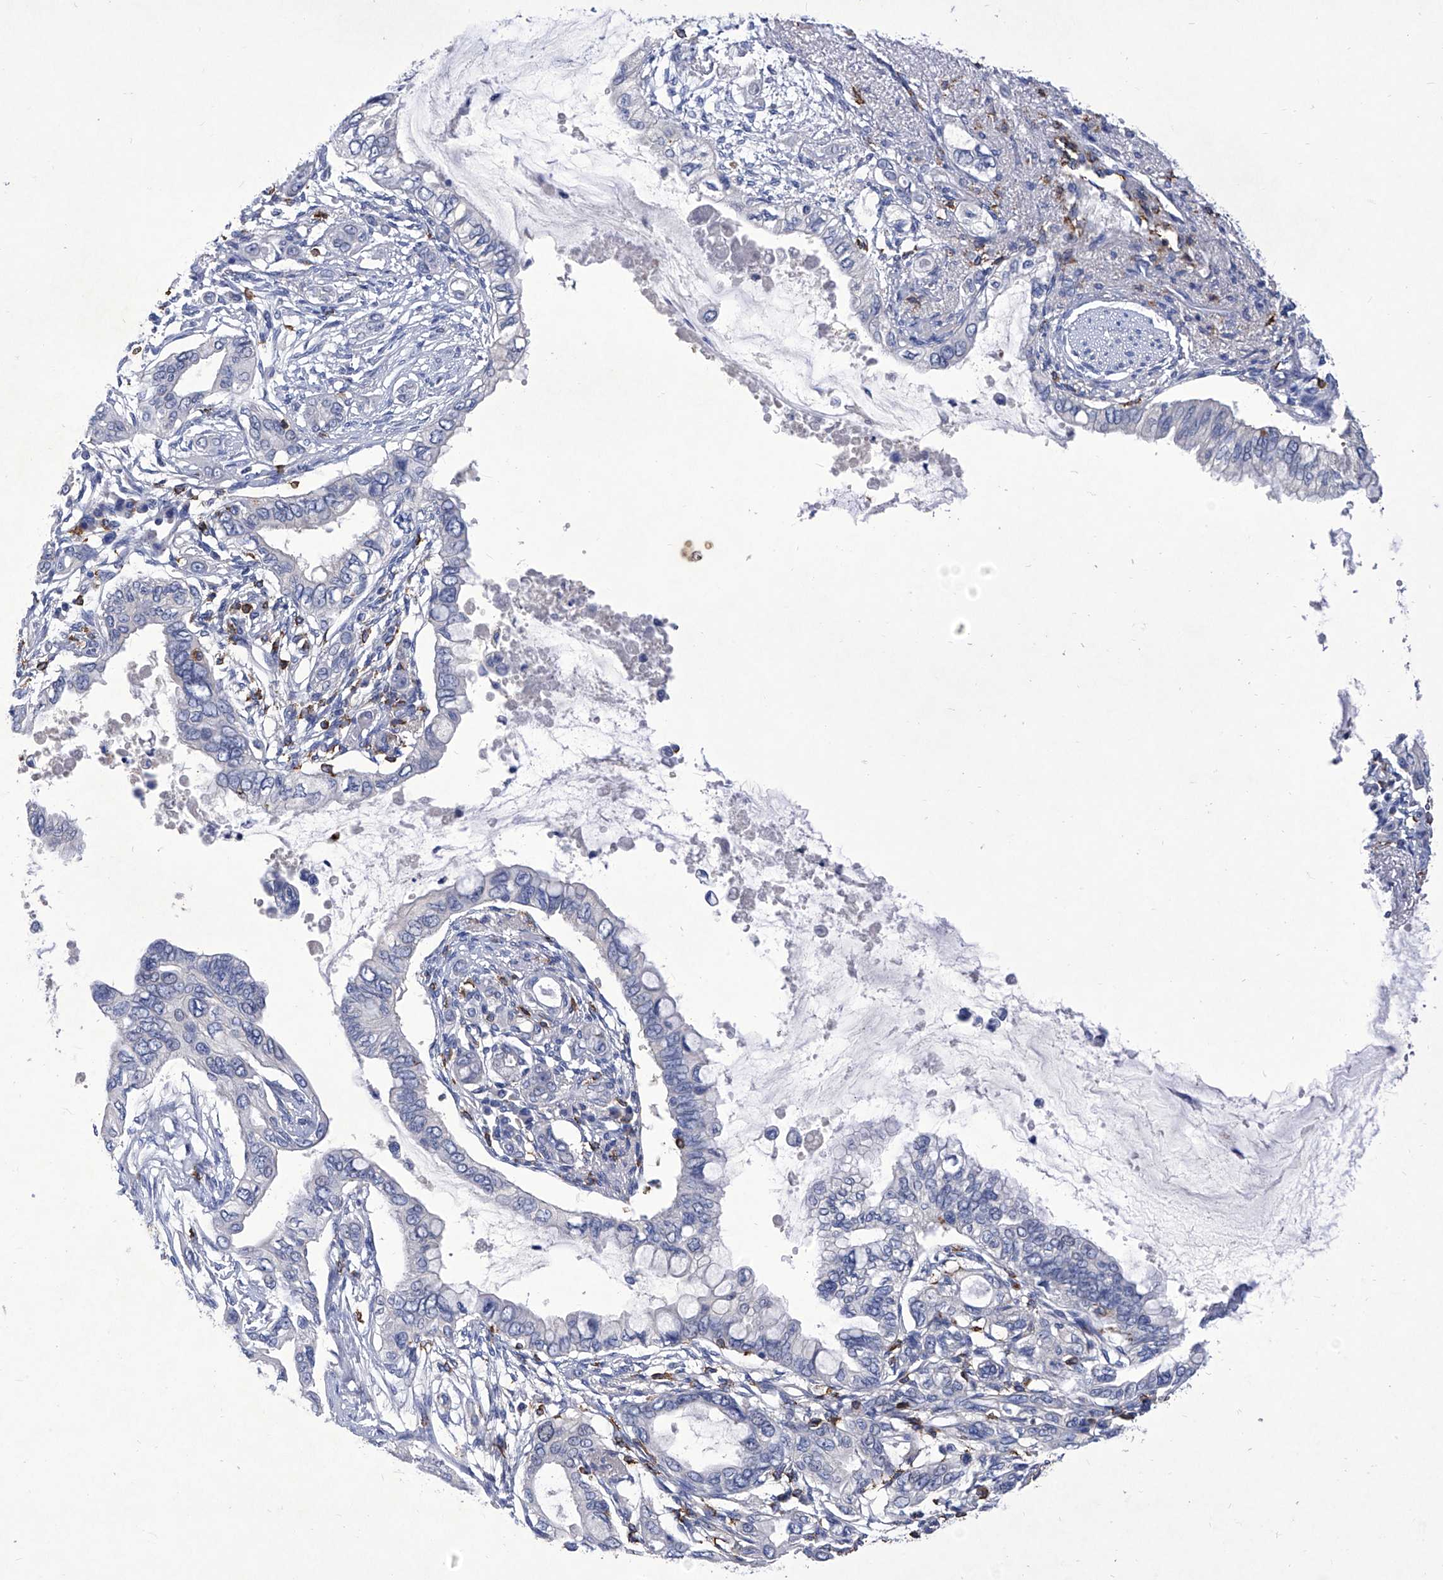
{"staining": {"intensity": "negative", "quantity": "none", "location": "none"}, "tissue": "pancreatic cancer", "cell_type": "Tumor cells", "image_type": "cancer", "snomed": [{"axis": "morphology", "description": "Adenocarcinoma, NOS"}, {"axis": "topography", "description": "Pancreas"}], "caption": "Adenocarcinoma (pancreatic) stained for a protein using immunohistochemistry (IHC) demonstrates no positivity tumor cells.", "gene": "IFNL2", "patient": {"sex": "female", "age": 60}}